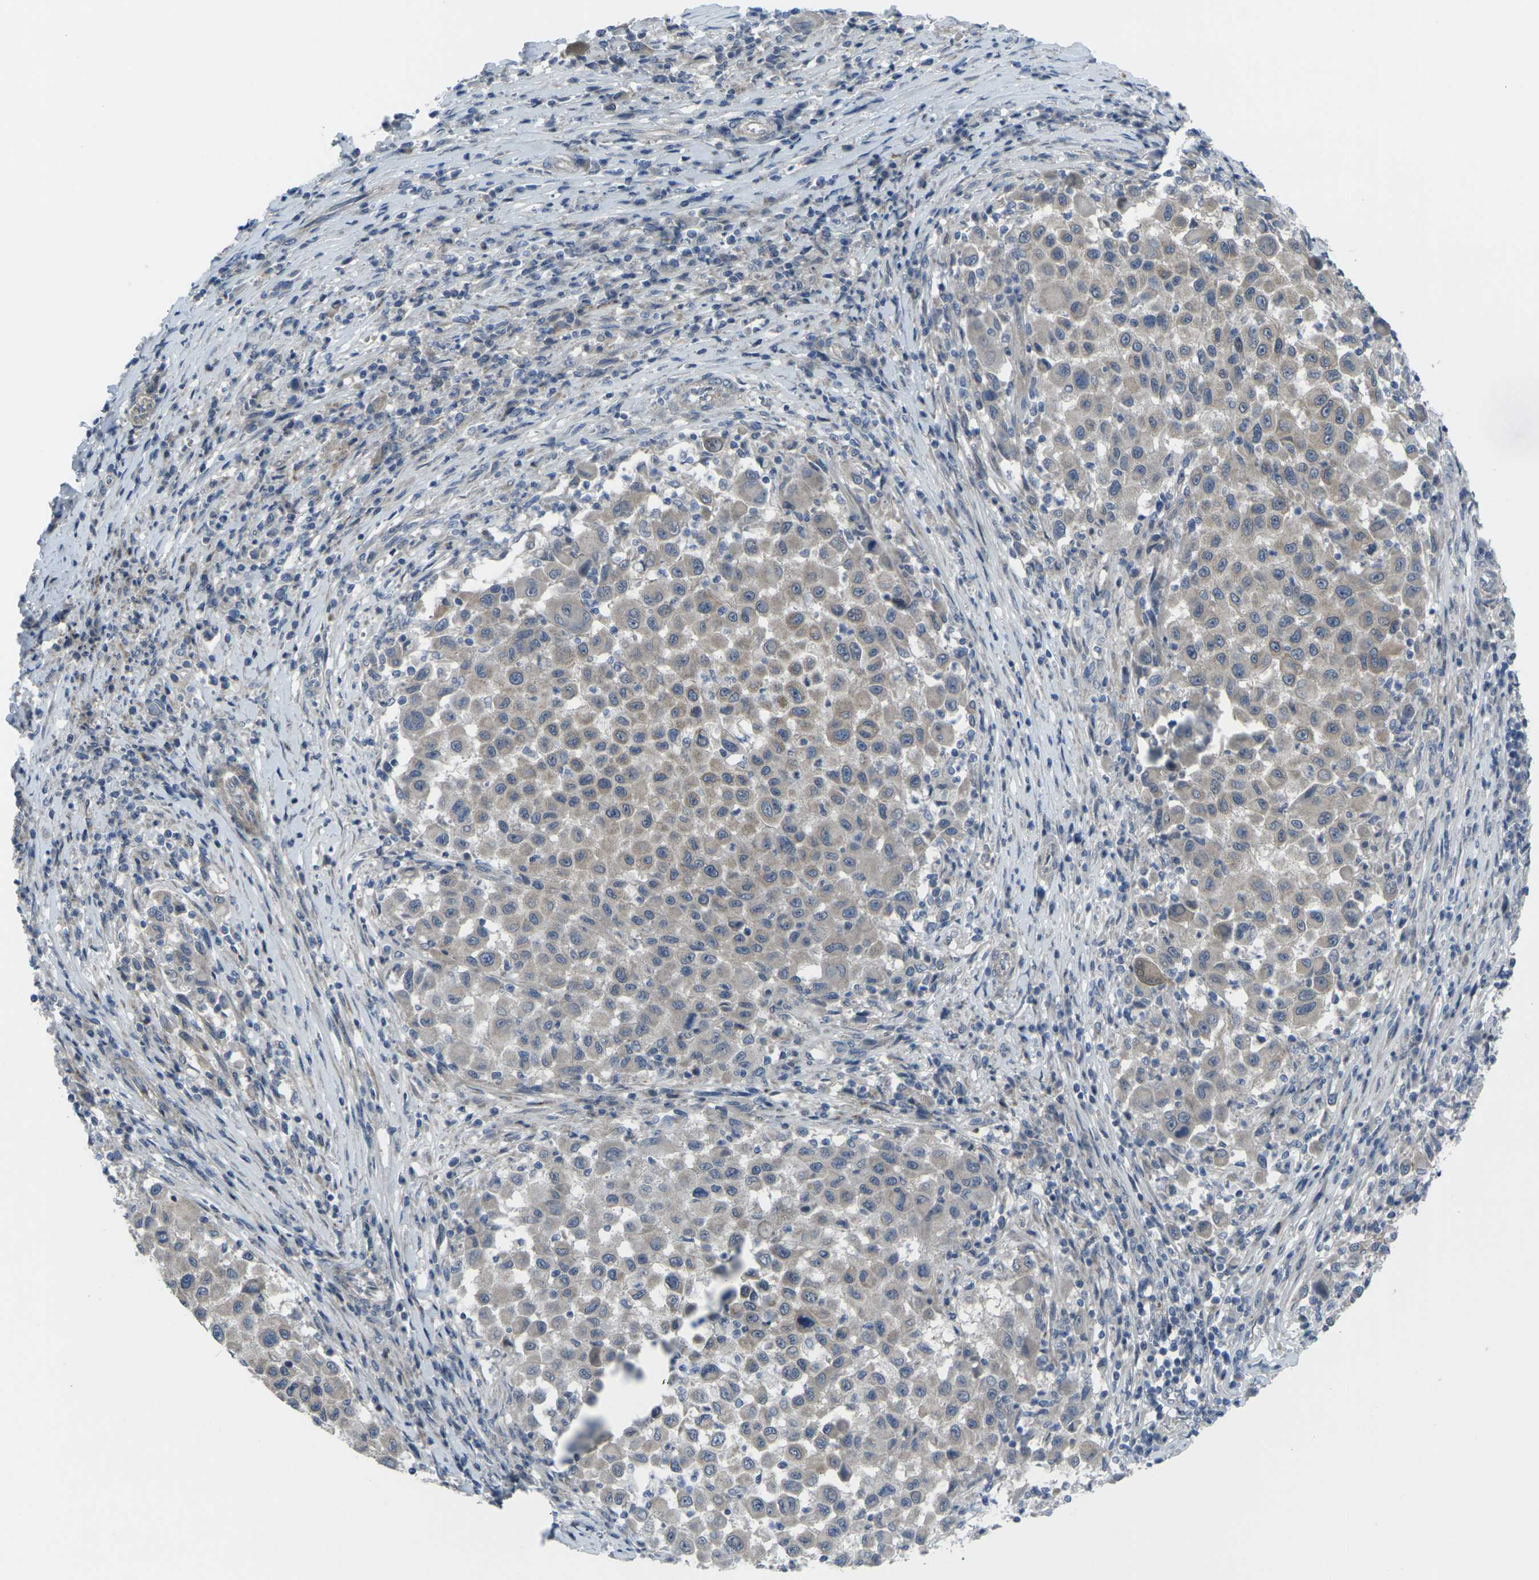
{"staining": {"intensity": "weak", "quantity": ">75%", "location": "cytoplasmic/membranous"}, "tissue": "melanoma", "cell_type": "Tumor cells", "image_type": "cancer", "snomed": [{"axis": "morphology", "description": "Malignant melanoma, Metastatic site"}, {"axis": "topography", "description": "Lymph node"}], "caption": "IHC of malignant melanoma (metastatic site) shows low levels of weak cytoplasmic/membranous positivity in approximately >75% of tumor cells.", "gene": "CCR10", "patient": {"sex": "male", "age": 61}}